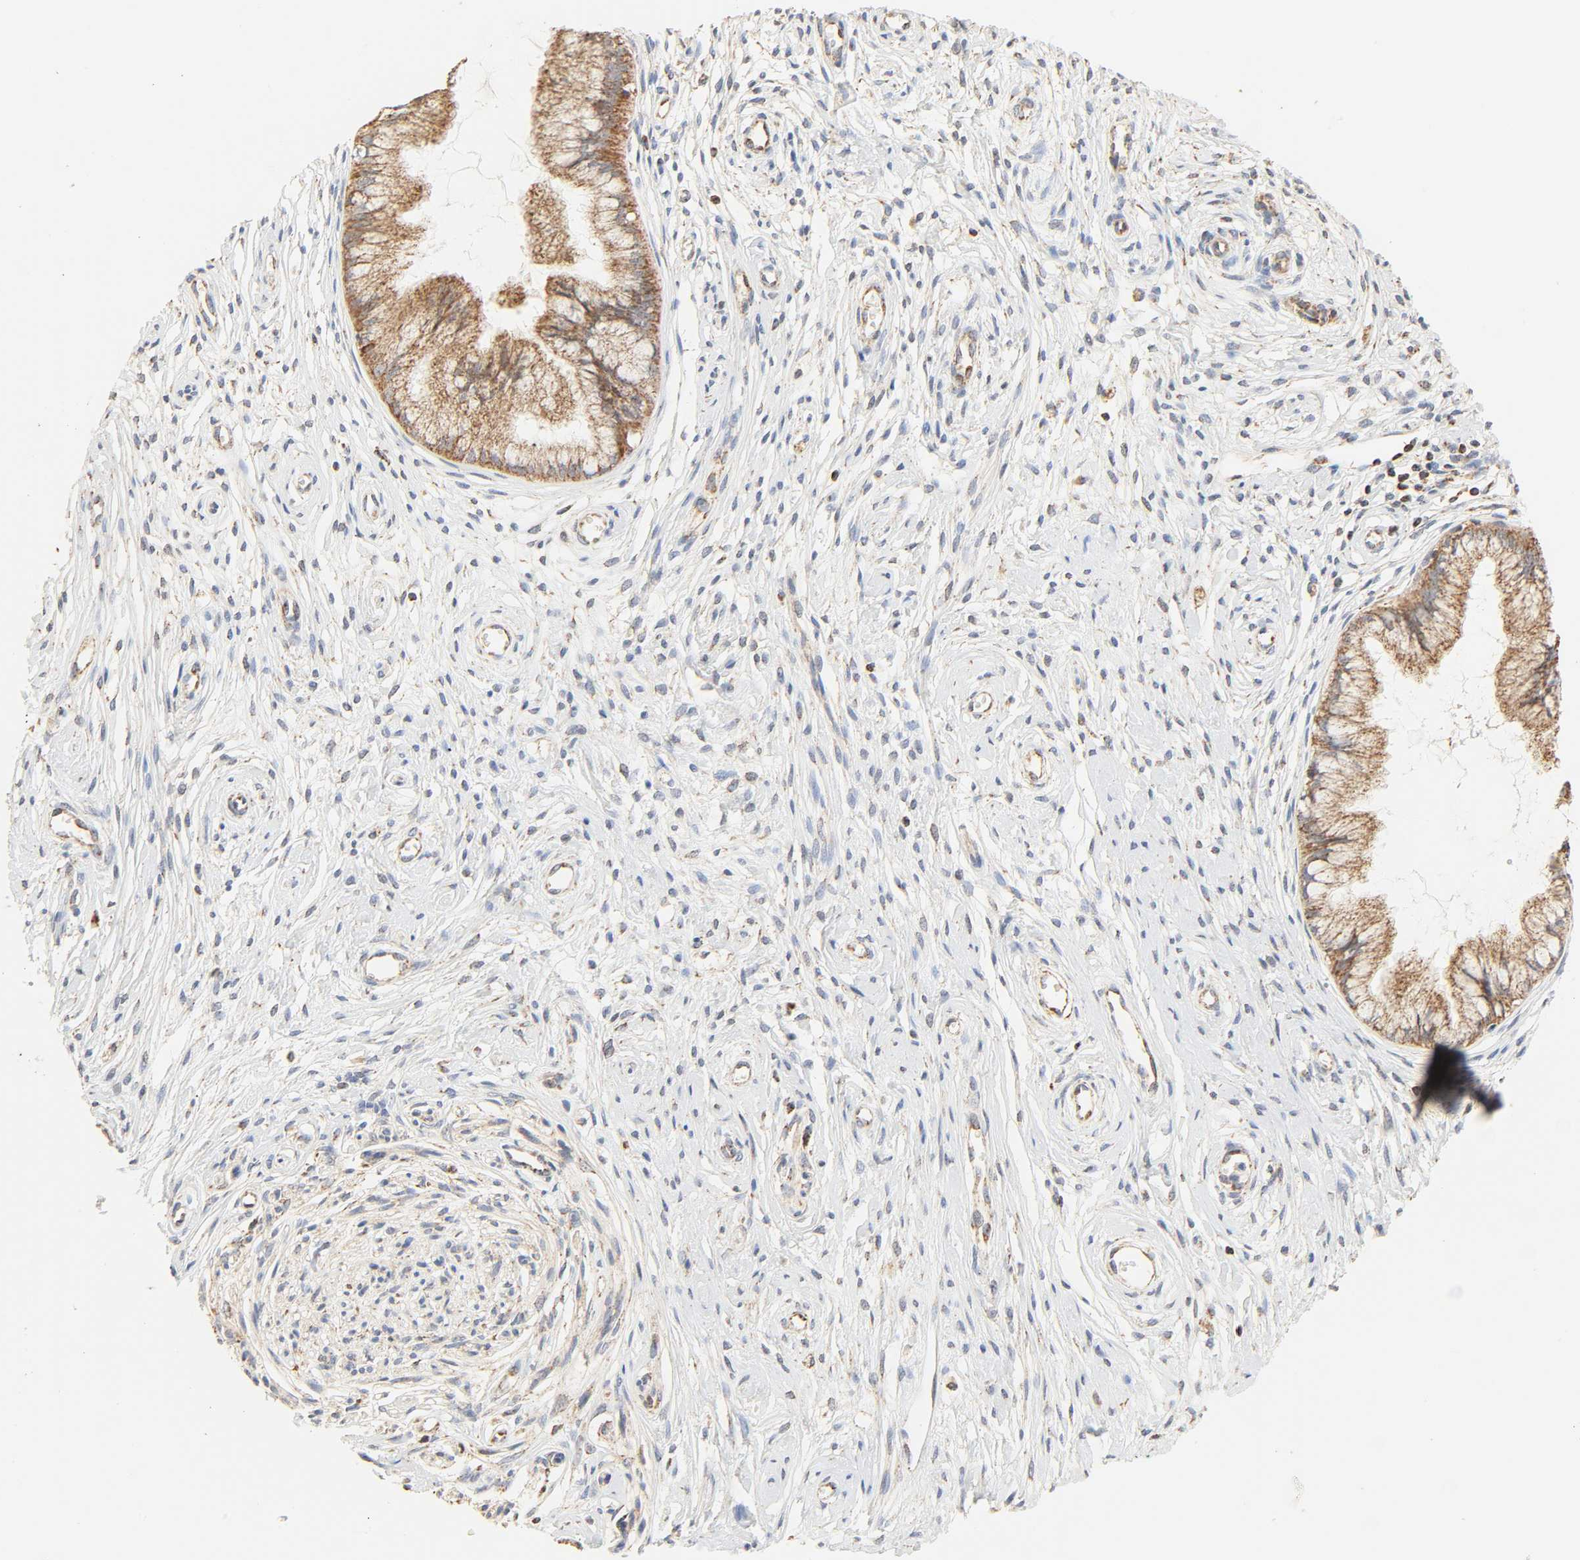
{"staining": {"intensity": "moderate", "quantity": ">75%", "location": "cytoplasmic/membranous"}, "tissue": "cervix", "cell_type": "Glandular cells", "image_type": "normal", "snomed": [{"axis": "morphology", "description": "Normal tissue, NOS"}, {"axis": "topography", "description": "Cervix"}], "caption": "Protein staining exhibits moderate cytoplasmic/membranous expression in approximately >75% of glandular cells in benign cervix. (IHC, brightfield microscopy, high magnification).", "gene": "ZMAT5", "patient": {"sex": "female", "age": 39}}